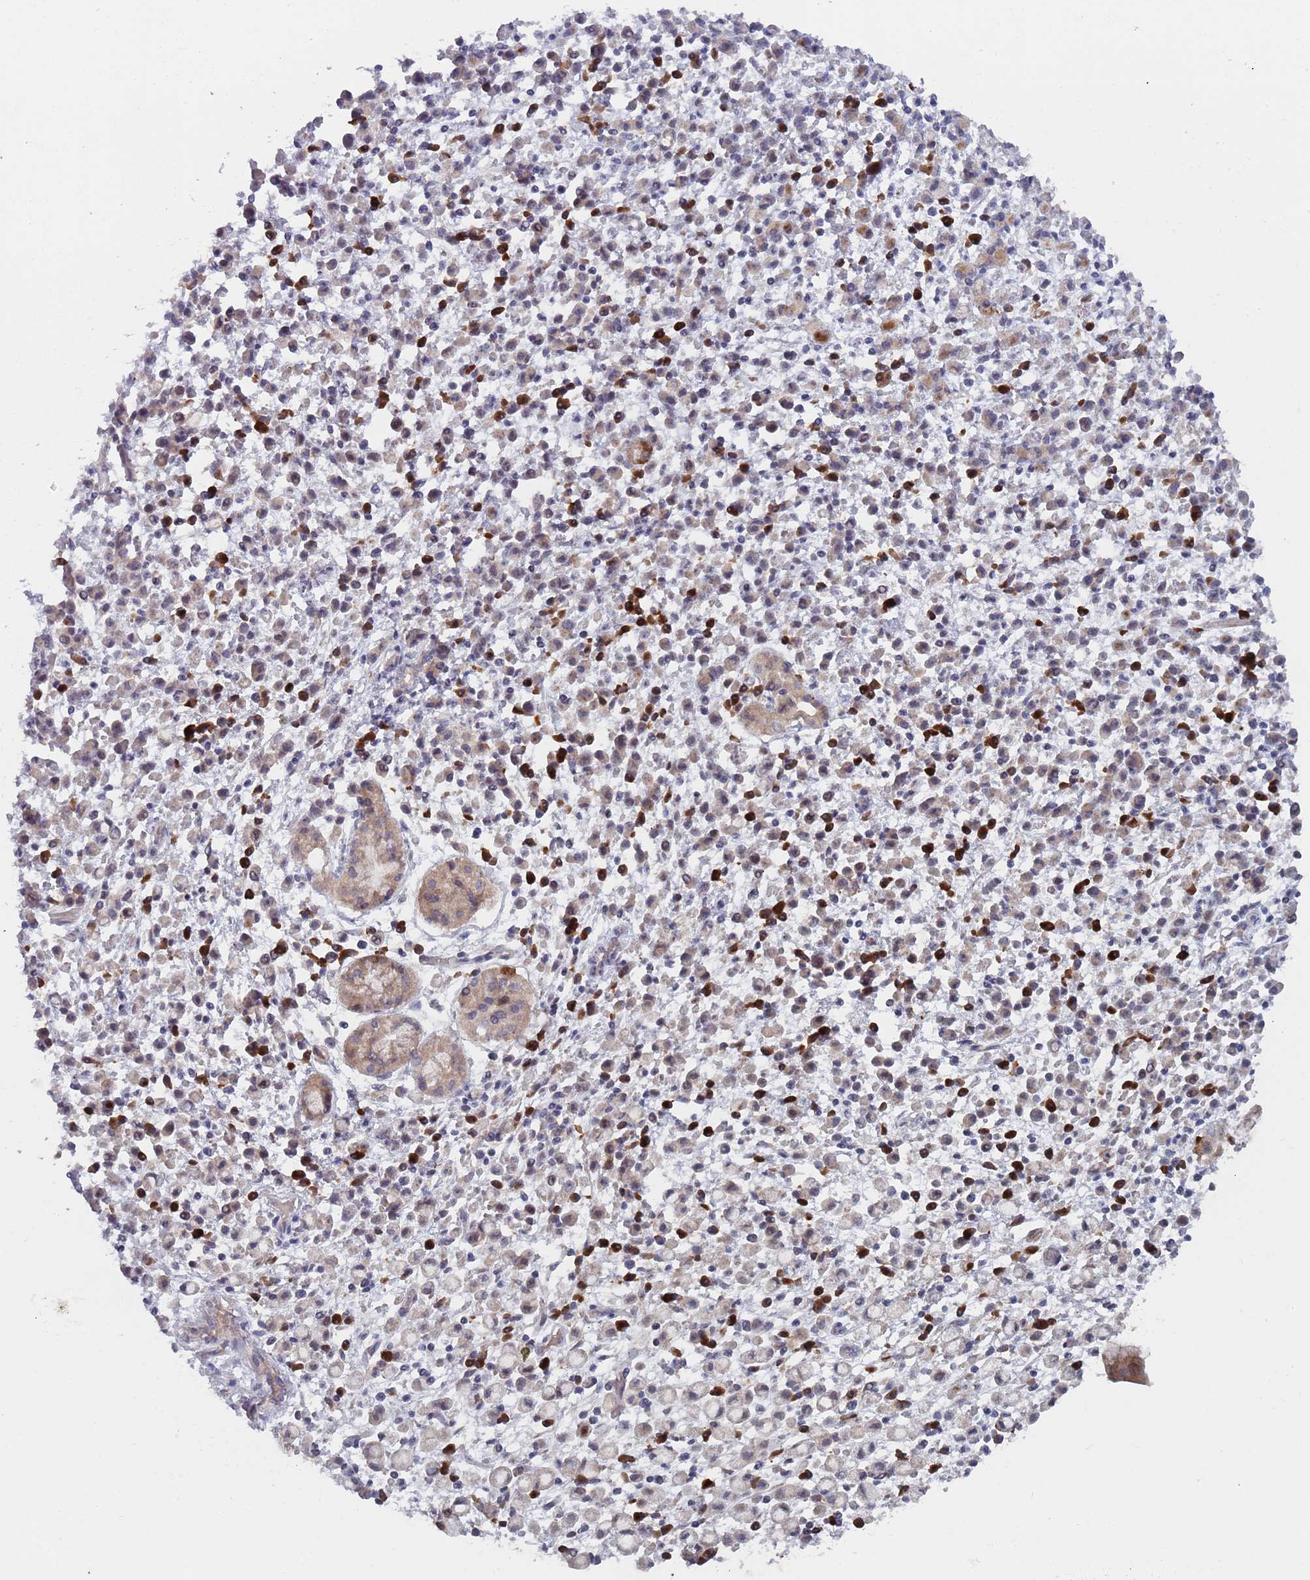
{"staining": {"intensity": "negative", "quantity": "none", "location": "none"}, "tissue": "stomach cancer", "cell_type": "Tumor cells", "image_type": "cancer", "snomed": [{"axis": "morphology", "description": "Adenocarcinoma, NOS"}, {"axis": "topography", "description": "Stomach"}], "caption": "This is an immunohistochemistry (IHC) photomicrograph of stomach cancer. There is no positivity in tumor cells.", "gene": "ZNF140", "patient": {"sex": "male", "age": 77}}